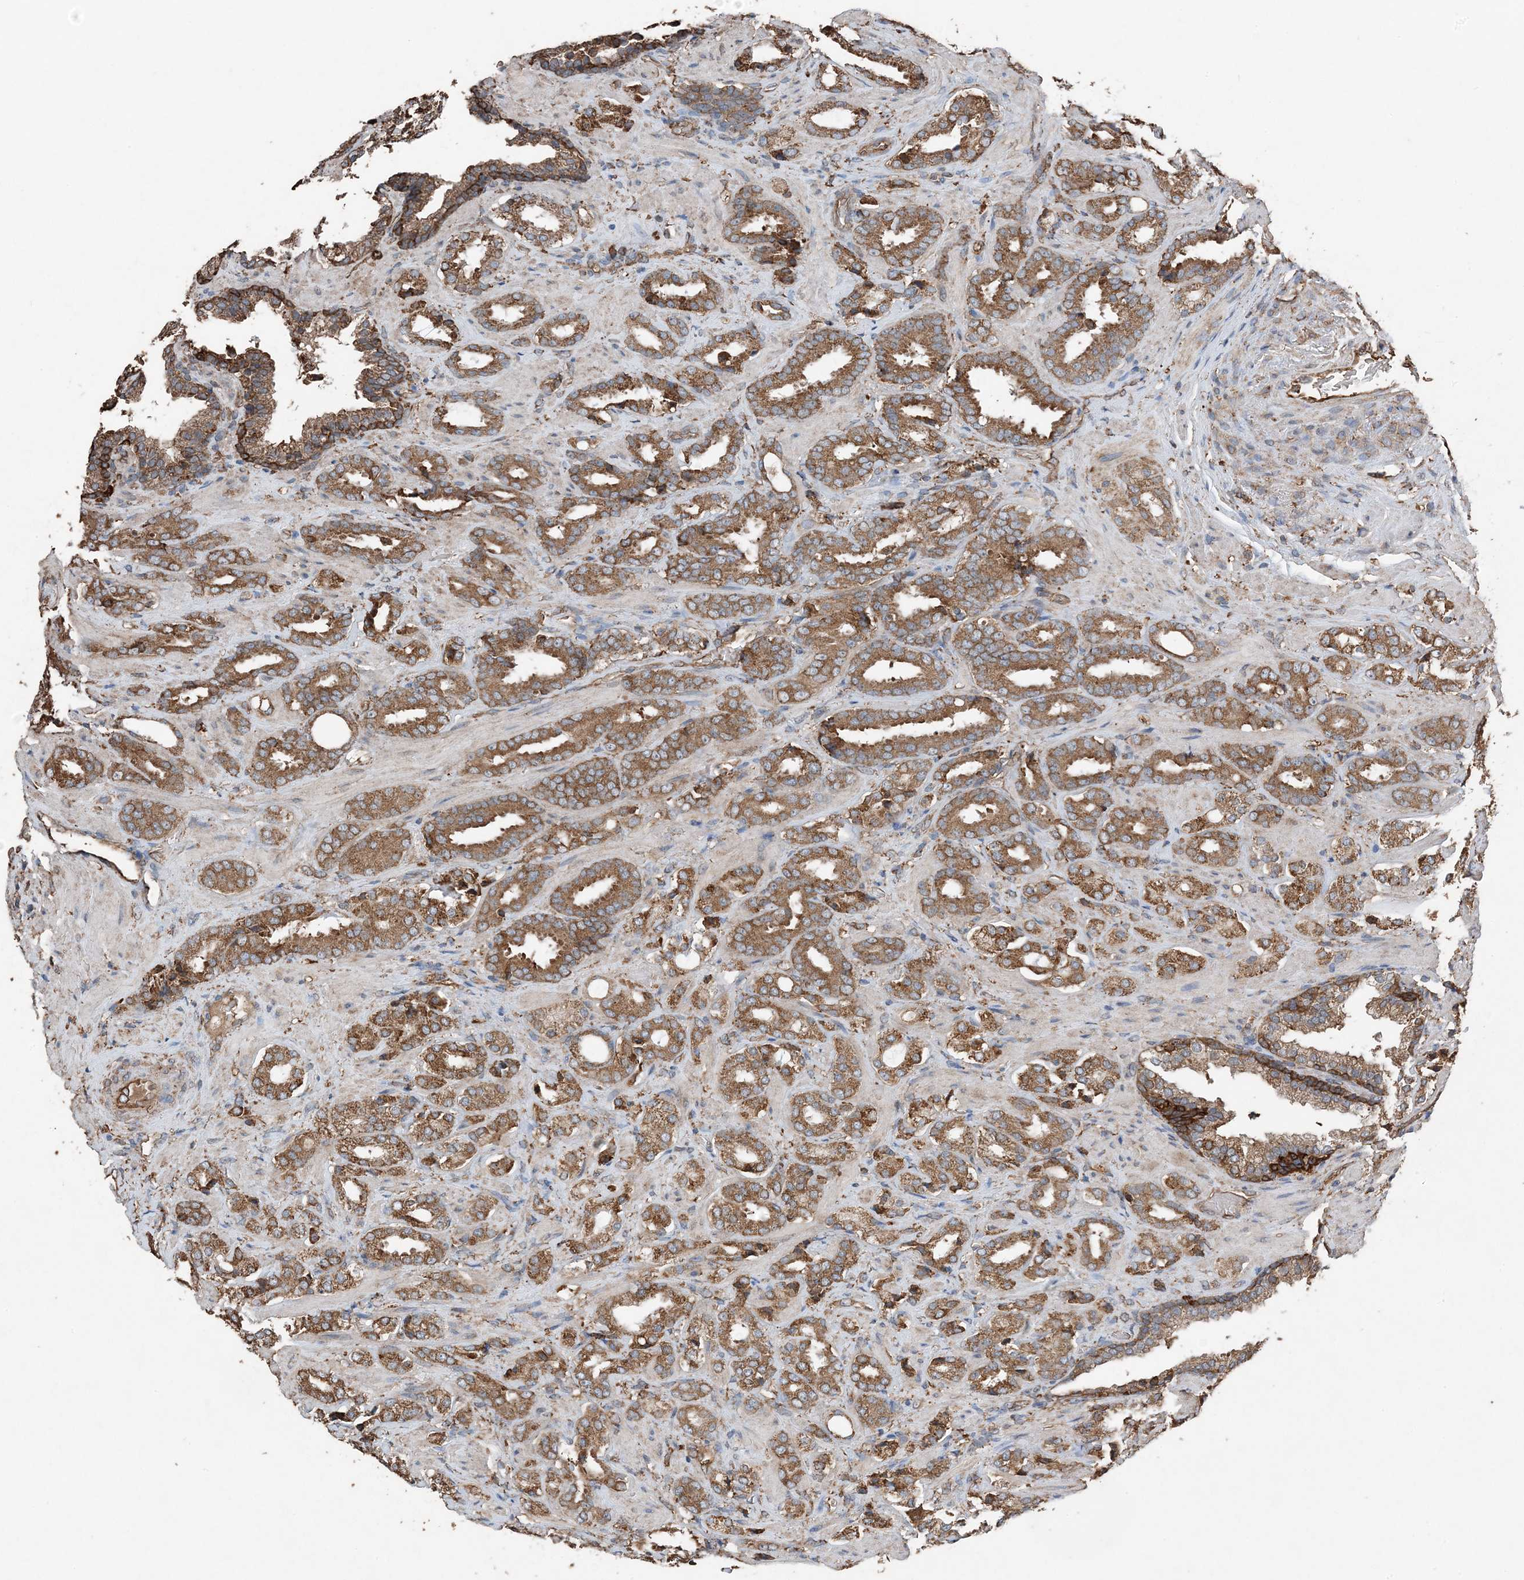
{"staining": {"intensity": "moderate", "quantity": ">75%", "location": "cytoplasmic/membranous"}, "tissue": "prostate cancer", "cell_type": "Tumor cells", "image_type": "cancer", "snomed": [{"axis": "morphology", "description": "Adenocarcinoma, High grade"}, {"axis": "topography", "description": "Prostate"}], "caption": "Prostate high-grade adenocarcinoma stained with immunohistochemistry demonstrates moderate cytoplasmic/membranous positivity in about >75% of tumor cells. (DAB = brown stain, brightfield microscopy at high magnification).", "gene": "PDIA6", "patient": {"sex": "male", "age": 64}}